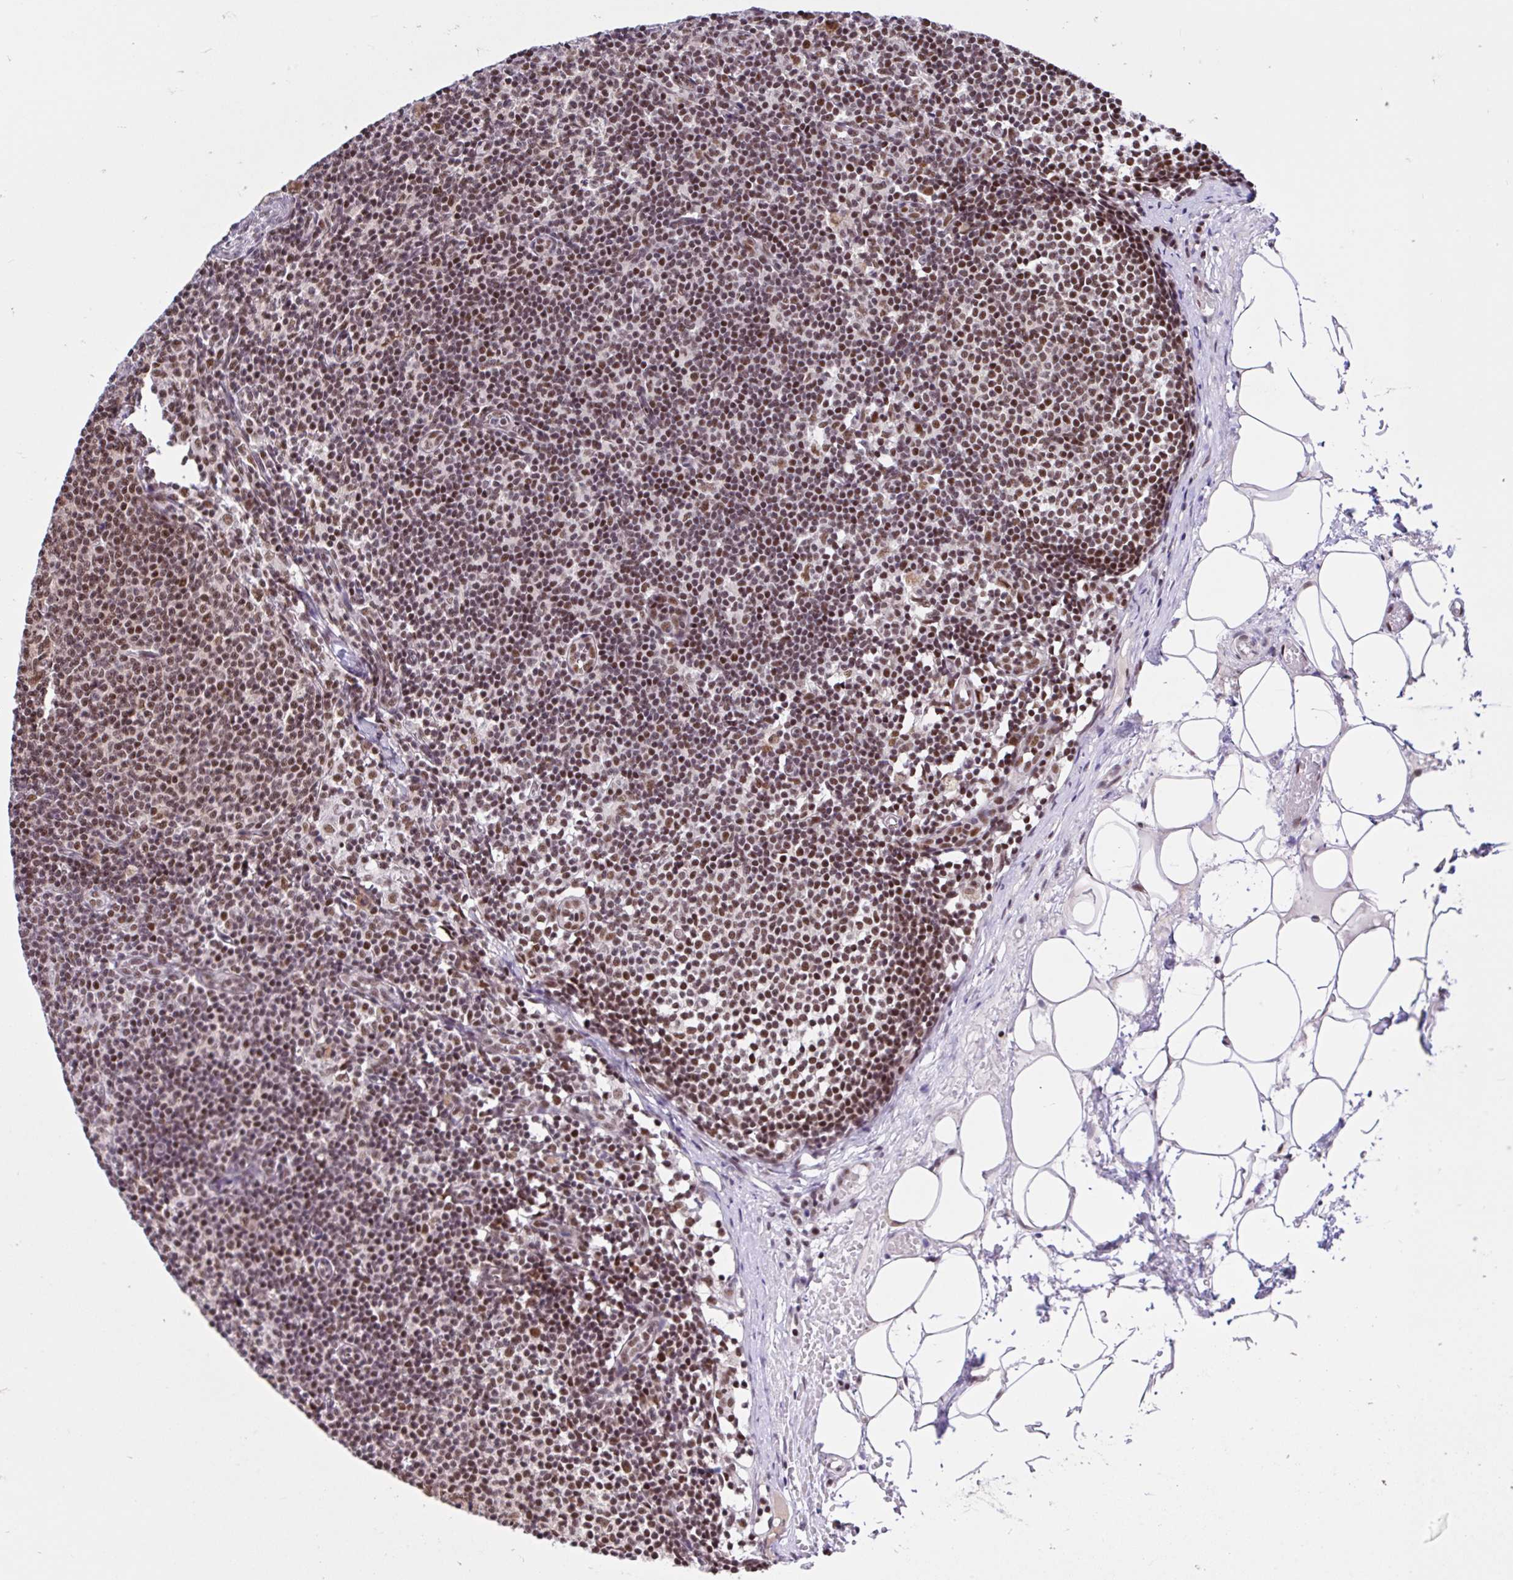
{"staining": {"intensity": "moderate", "quantity": ">75%", "location": "nuclear"}, "tissue": "lymph node", "cell_type": "Non-germinal center cells", "image_type": "normal", "snomed": [{"axis": "morphology", "description": "Normal tissue, NOS"}, {"axis": "topography", "description": "Lymph node"}], "caption": "Moderate nuclear positivity for a protein is appreciated in approximately >75% of non-germinal center cells of normal lymph node using IHC.", "gene": "CCDC12", "patient": {"sex": "male", "age": 49}}